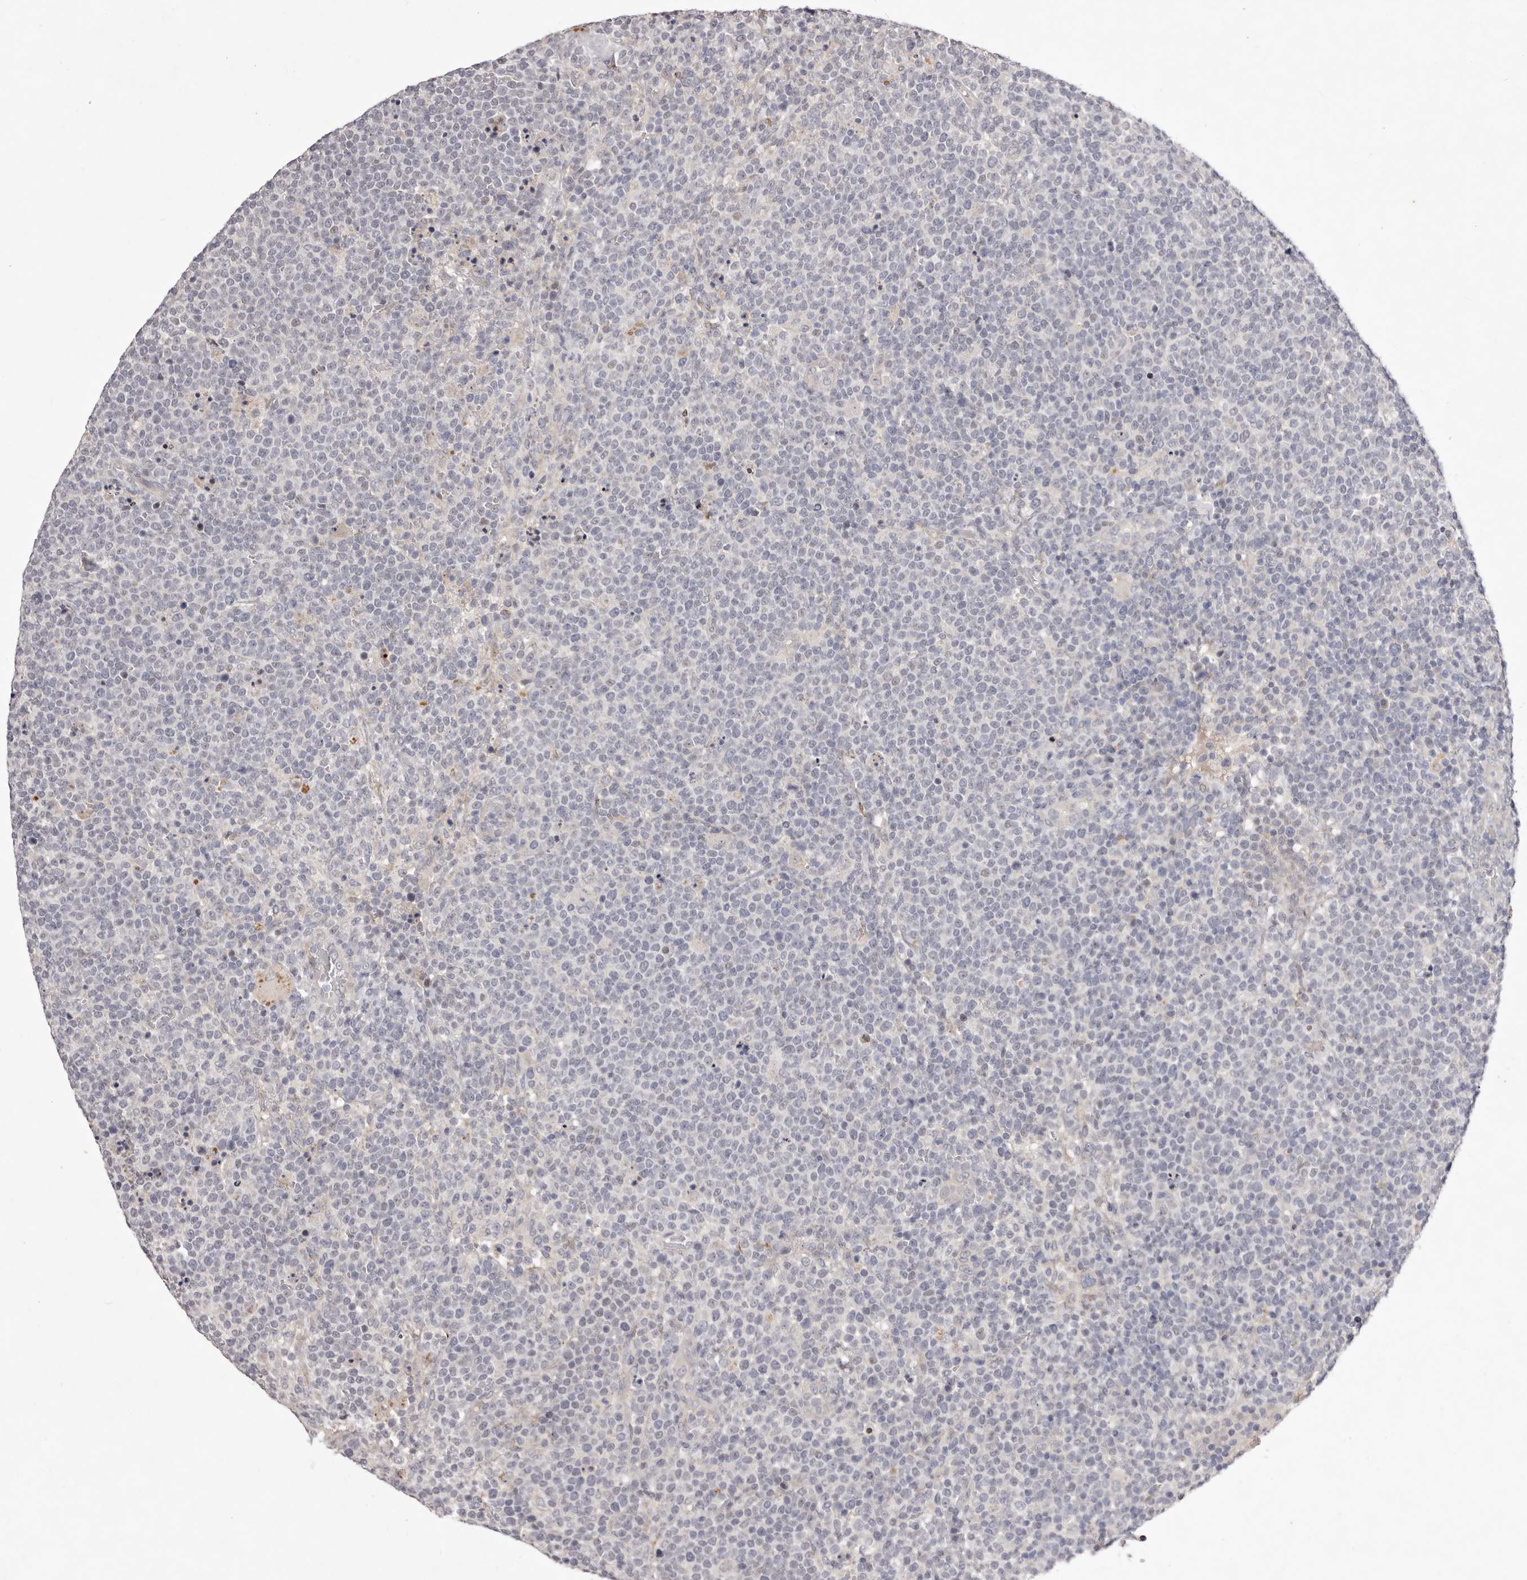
{"staining": {"intensity": "negative", "quantity": "none", "location": "none"}, "tissue": "lymphoma", "cell_type": "Tumor cells", "image_type": "cancer", "snomed": [{"axis": "morphology", "description": "Malignant lymphoma, non-Hodgkin's type, High grade"}, {"axis": "topography", "description": "Lymph node"}], "caption": "This image is of lymphoma stained with immunohistochemistry (IHC) to label a protein in brown with the nuclei are counter-stained blue. There is no expression in tumor cells.", "gene": "GARNL3", "patient": {"sex": "male", "age": 61}}